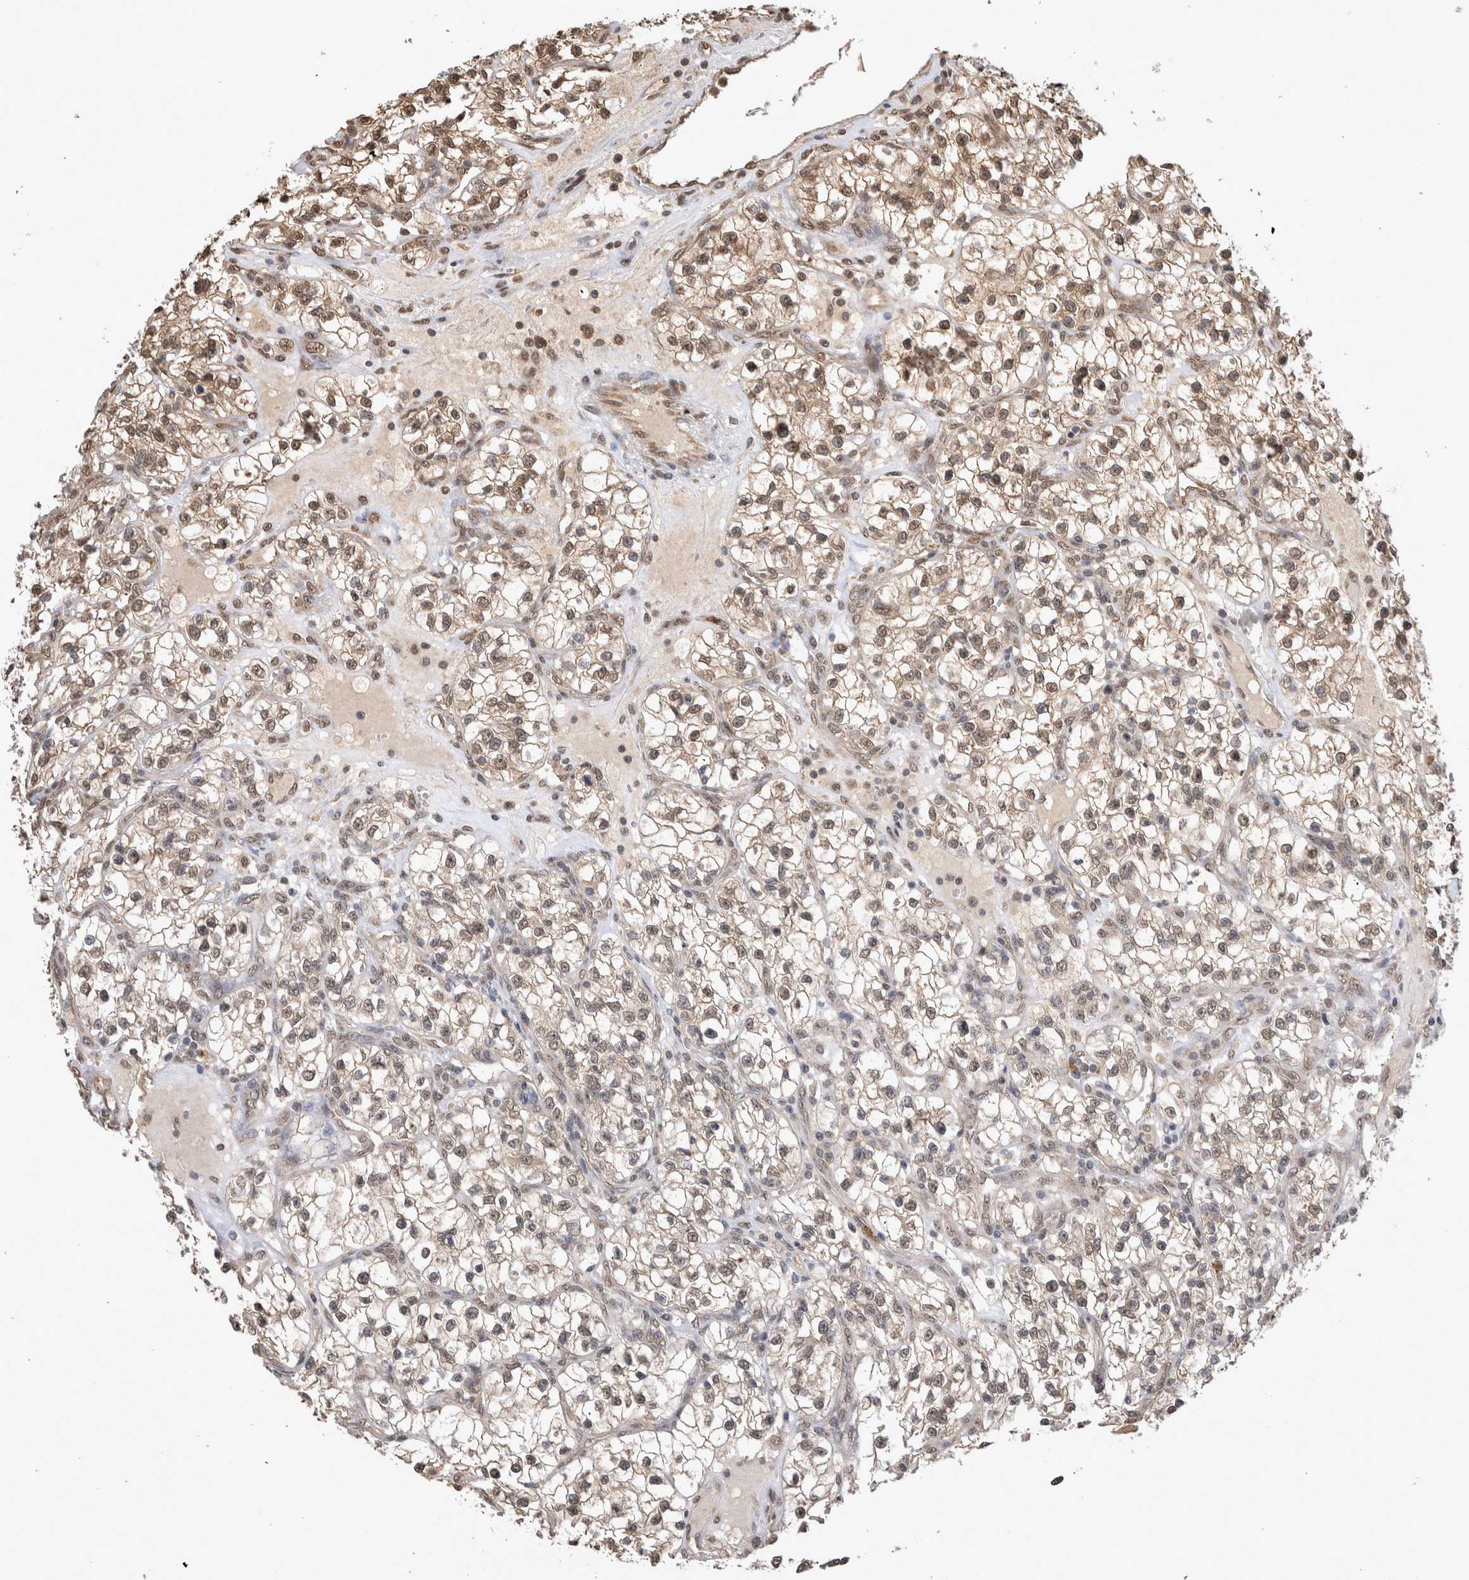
{"staining": {"intensity": "weak", "quantity": ">75%", "location": "cytoplasmic/membranous,nuclear"}, "tissue": "renal cancer", "cell_type": "Tumor cells", "image_type": "cancer", "snomed": [{"axis": "morphology", "description": "Adenocarcinoma, NOS"}, {"axis": "topography", "description": "Kidney"}], "caption": "Tumor cells show weak cytoplasmic/membranous and nuclear expression in about >75% of cells in renal cancer (adenocarcinoma).", "gene": "PAK4", "patient": {"sex": "female", "age": 57}}